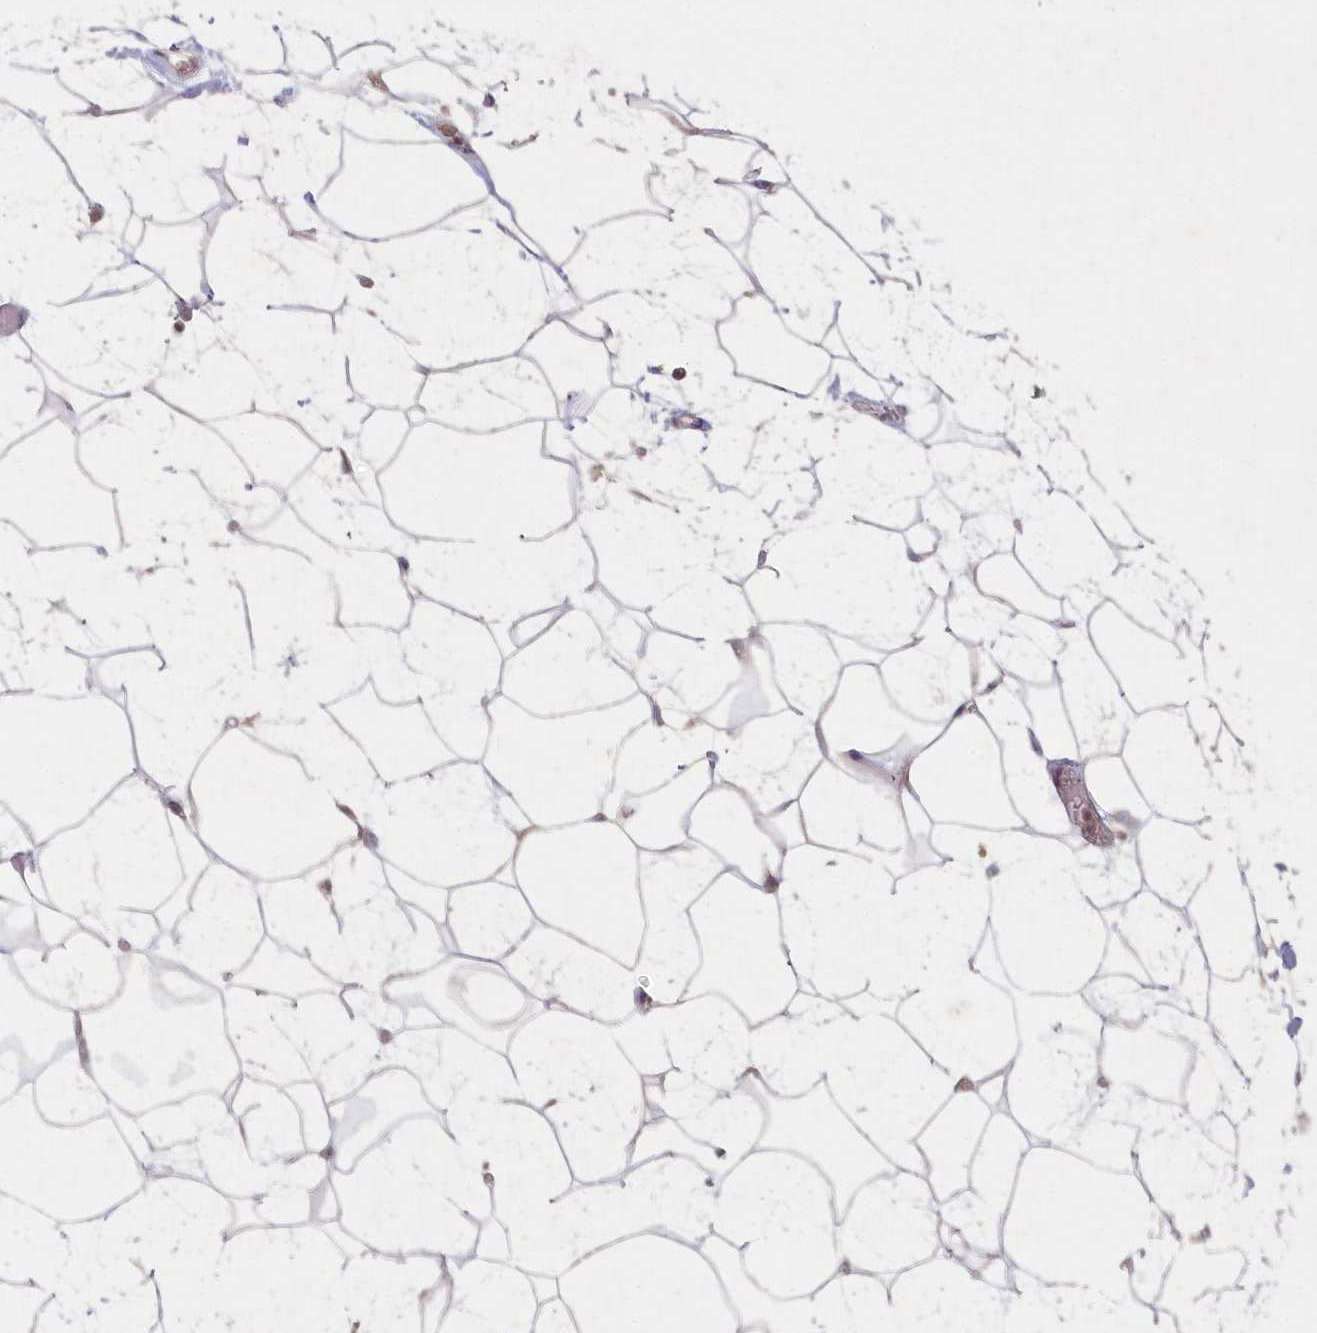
{"staining": {"intensity": "weak", "quantity": "25%-75%", "location": "cytoplasmic/membranous"}, "tissue": "adipose tissue", "cell_type": "Adipocytes", "image_type": "normal", "snomed": [{"axis": "morphology", "description": "Normal tissue, NOS"}, {"axis": "topography", "description": "Soft tissue"}], "caption": "Protein staining demonstrates weak cytoplasmic/membranous expression in approximately 25%-75% of adipocytes in unremarkable adipose tissue.", "gene": "ASCC1", "patient": {"sex": "male", "age": 72}}